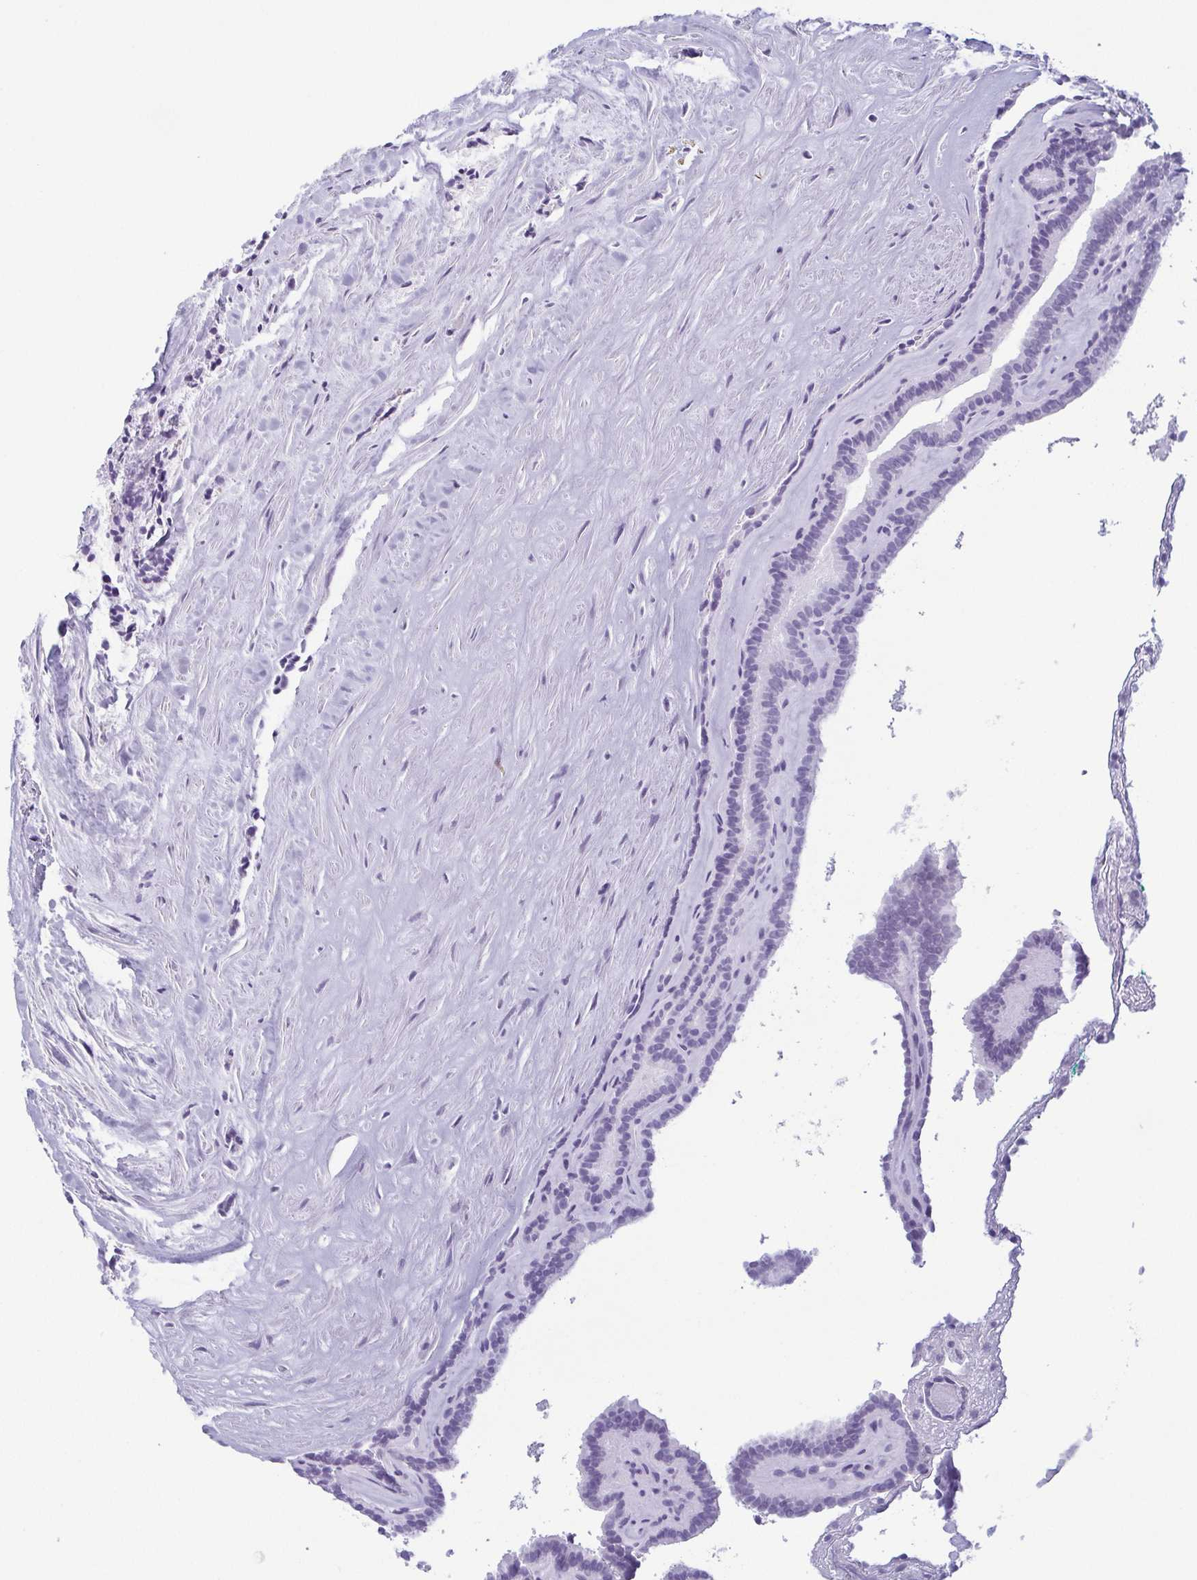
{"staining": {"intensity": "negative", "quantity": "none", "location": "none"}, "tissue": "thyroid cancer", "cell_type": "Tumor cells", "image_type": "cancer", "snomed": [{"axis": "morphology", "description": "Papillary adenocarcinoma, NOS"}, {"axis": "topography", "description": "Thyroid gland"}], "caption": "Tumor cells show no significant staining in thyroid cancer (papillary adenocarcinoma). (DAB (3,3'-diaminobenzidine) immunohistochemistry (IHC) visualized using brightfield microscopy, high magnification).", "gene": "KRT78", "patient": {"sex": "female", "age": 21}}